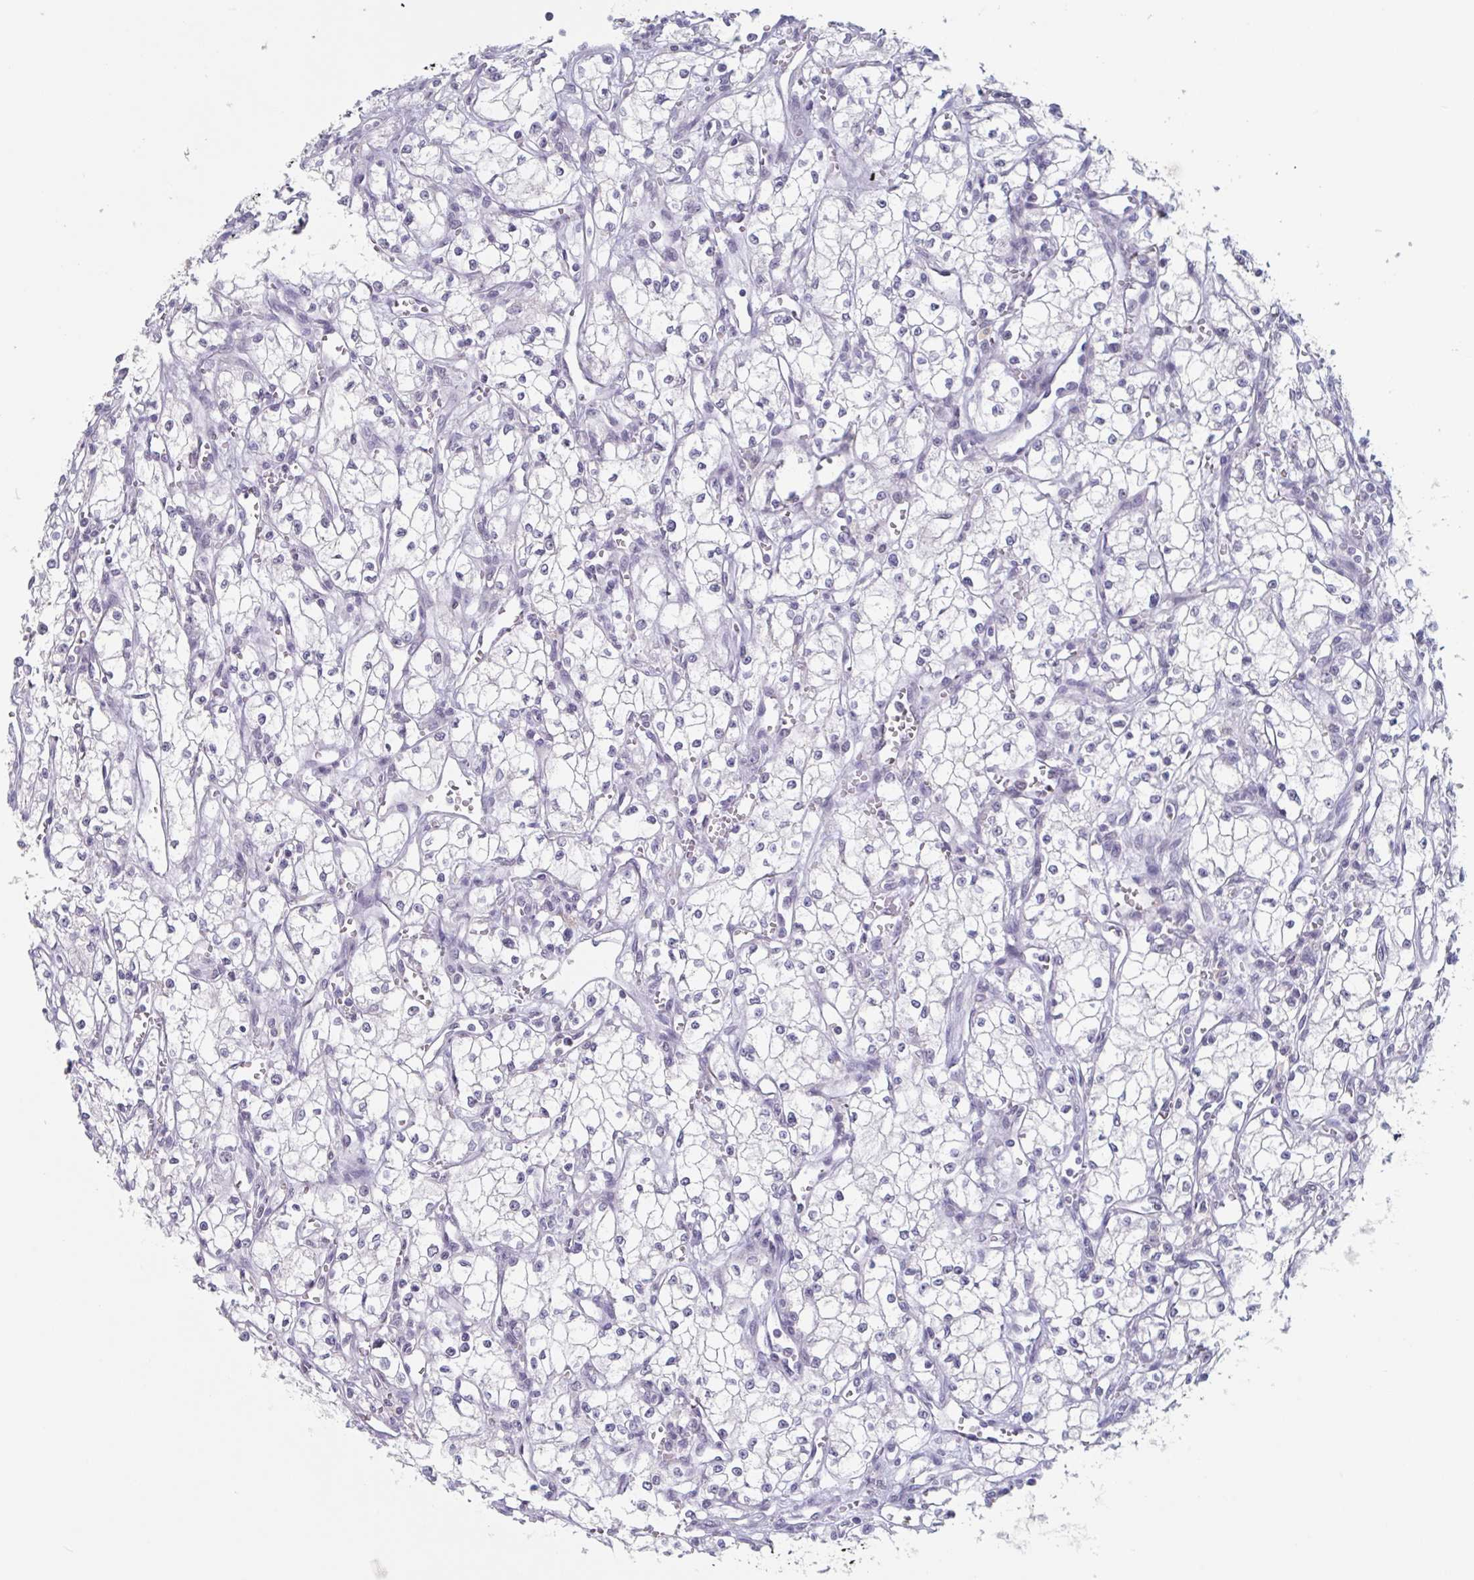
{"staining": {"intensity": "negative", "quantity": "none", "location": "none"}, "tissue": "renal cancer", "cell_type": "Tumor cells", "image_type": "cancer", "snomed": [{"axis": "morphology", "description": "Adenocarcinoma, NOS"}, {"axis": "topography", "description": "Kidney"}], "caption": "DAB immunohistochemical staining of renal adenocarcinoma exhibits no significant positivity in tumor cells.", "gene": "KDM4D", "patient": {"sex": "male", "age": 59}}